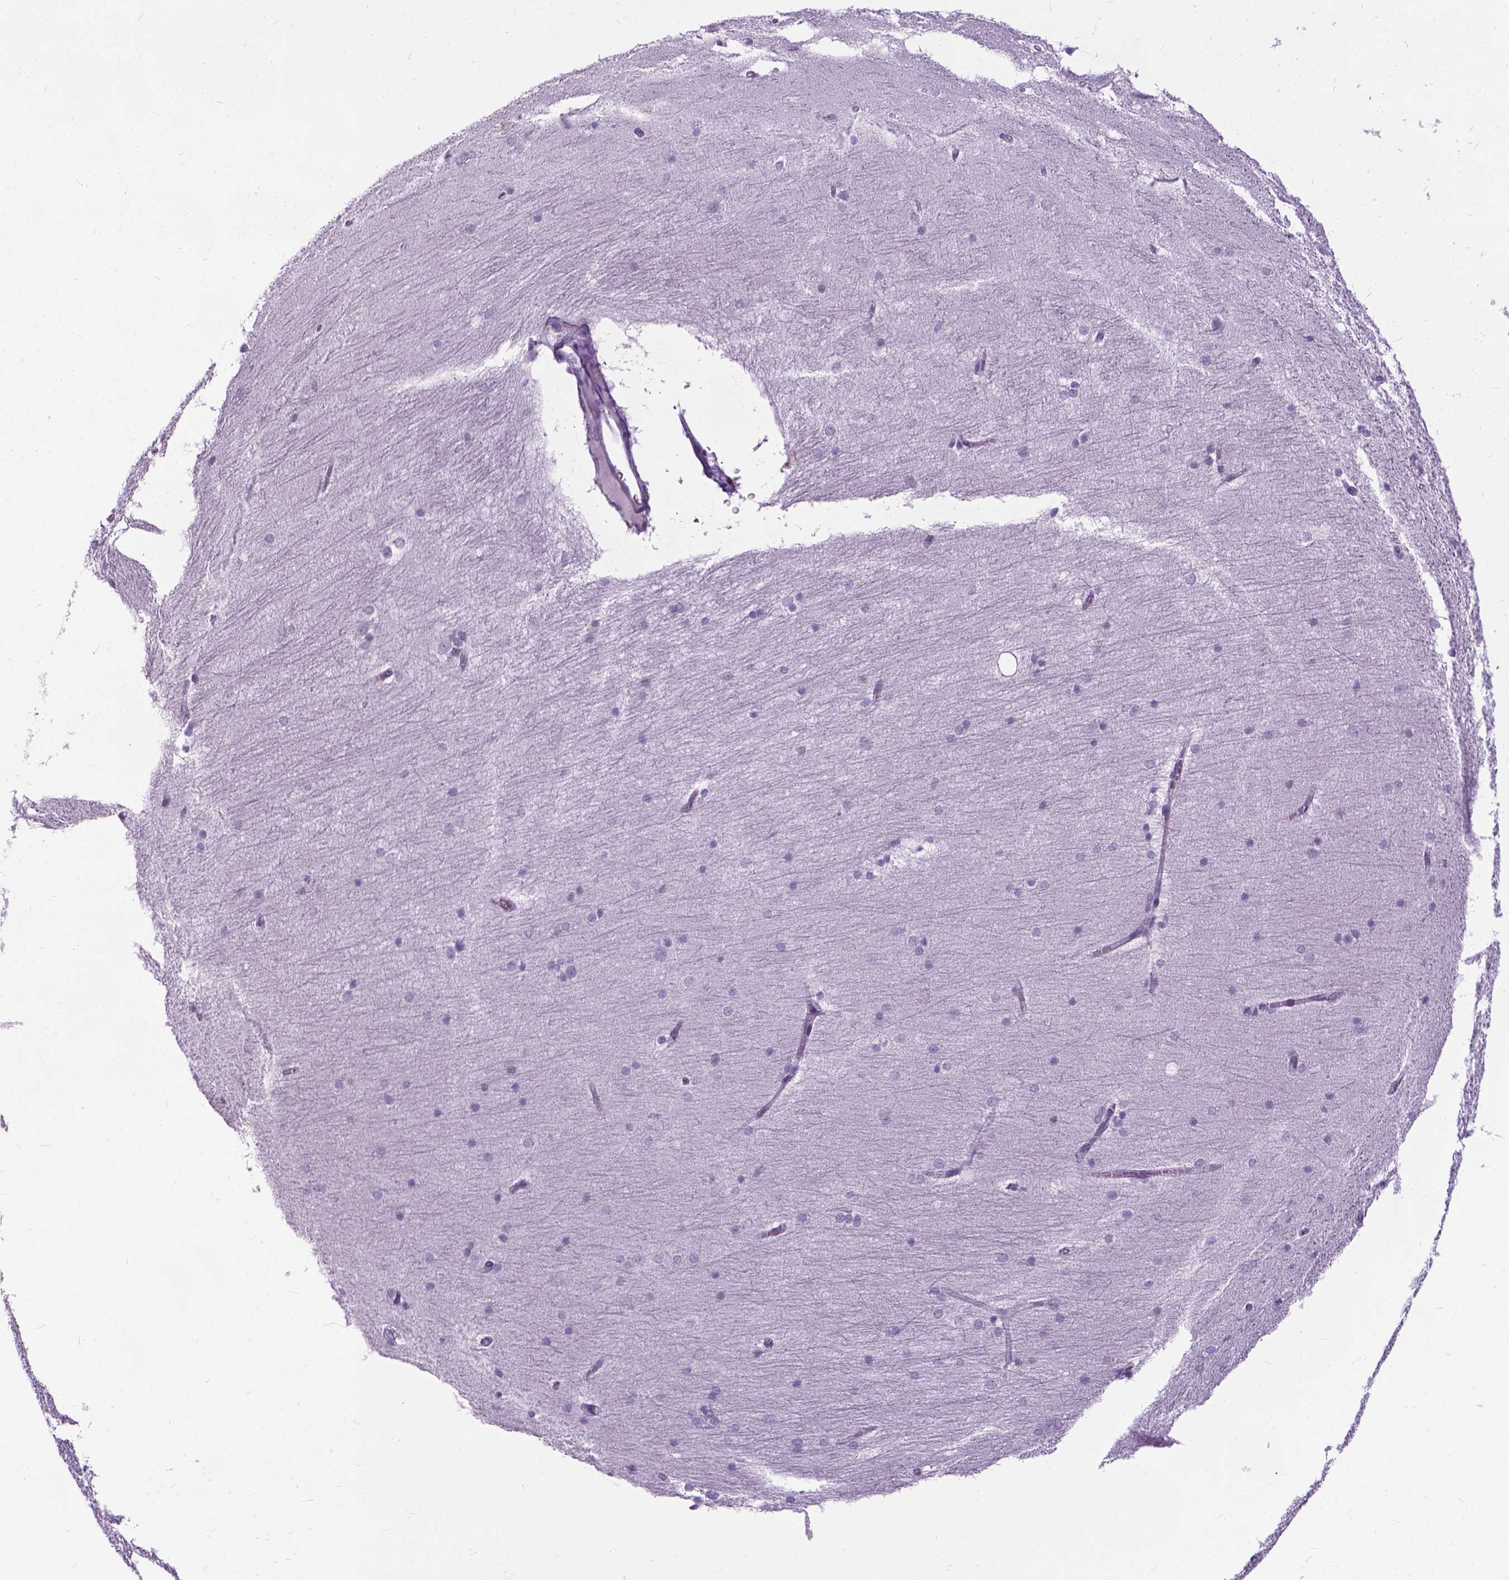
{"staining": {"intensity": "negative", "quantity": "none", "location": "none"}, "tissue": "hippocampus", "cell_type": "Glial cells", "image_type": "normal", "snomed": [{"axis": "morphology", "description": "Normal tissue, NOS"}, {"axis": "topography", "description": "Cerebral cortex"}, {"axis": "topography", "description": "Hippocampus"}], "caption": "An image of human hippocampus is negative for staining in glial cells. (DAB (3,3'-diaminobenzidine) immunohistochemistry (IHC), high magnification).", "gene": "PROB1", "patient": {"sex": "female", "age": 19}}